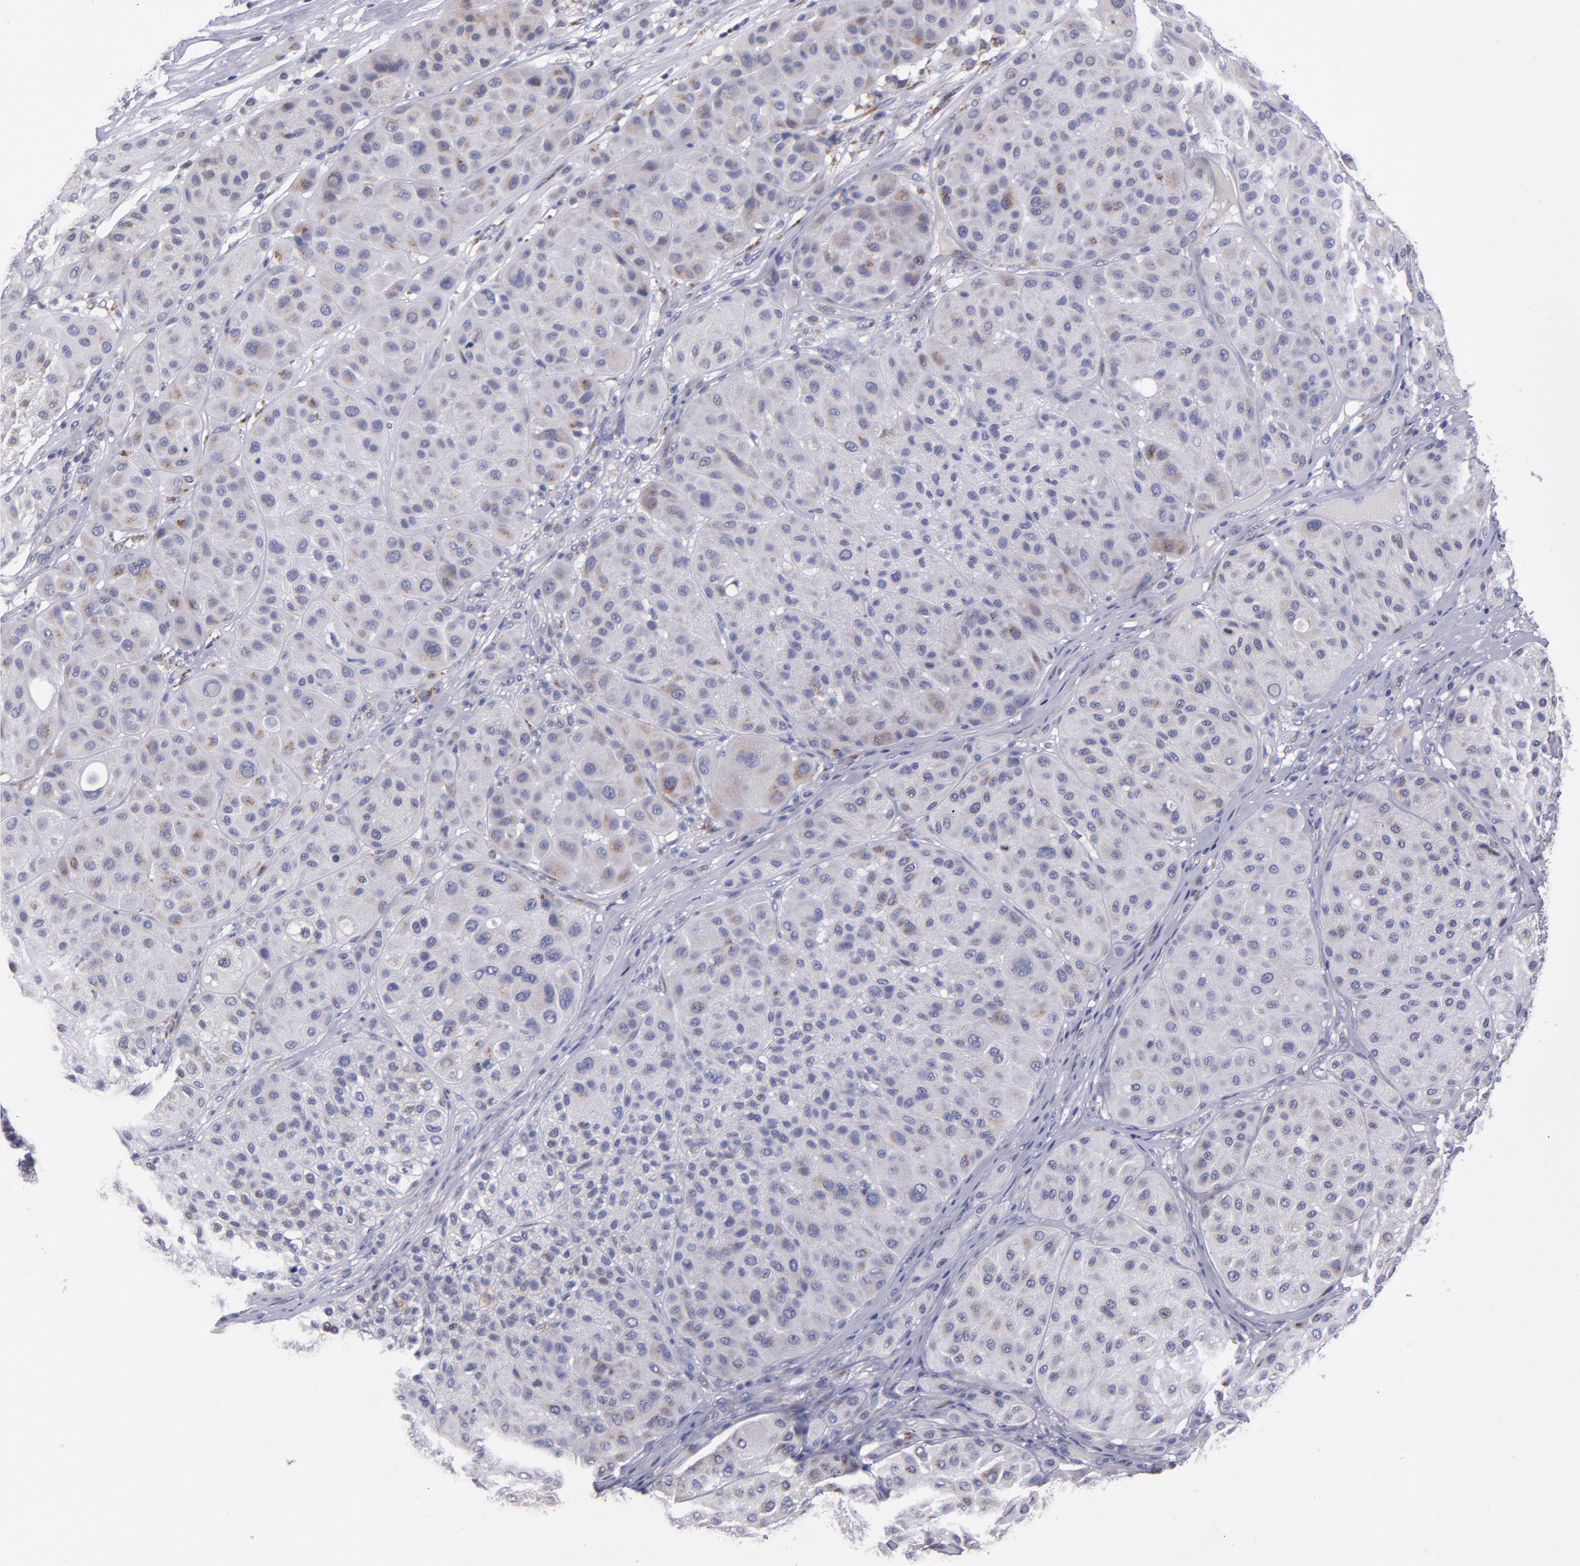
{"staining": {"intensity": "weak", "quantity": "<25%", "location": "cytoplasmic/membranous"}, "tissue": "melanoma", "cell_type": "Tumor cells", "image_type": "cancer", "snomed": [{"axis": "morphology", "description": "Normal tissue, NOS"}, {"axis": "morphology", "description": "Malignant melanoma, Metastatic site"}, {"axis": "topography", "description": "Skin"}], "caption": "Malignant melanoma (metastatic site) was stained to show a protein in brown. There is no significant expression in tumor cells.", "gene": "RAB41", "patient": {"sex": "male", "age": 41}}